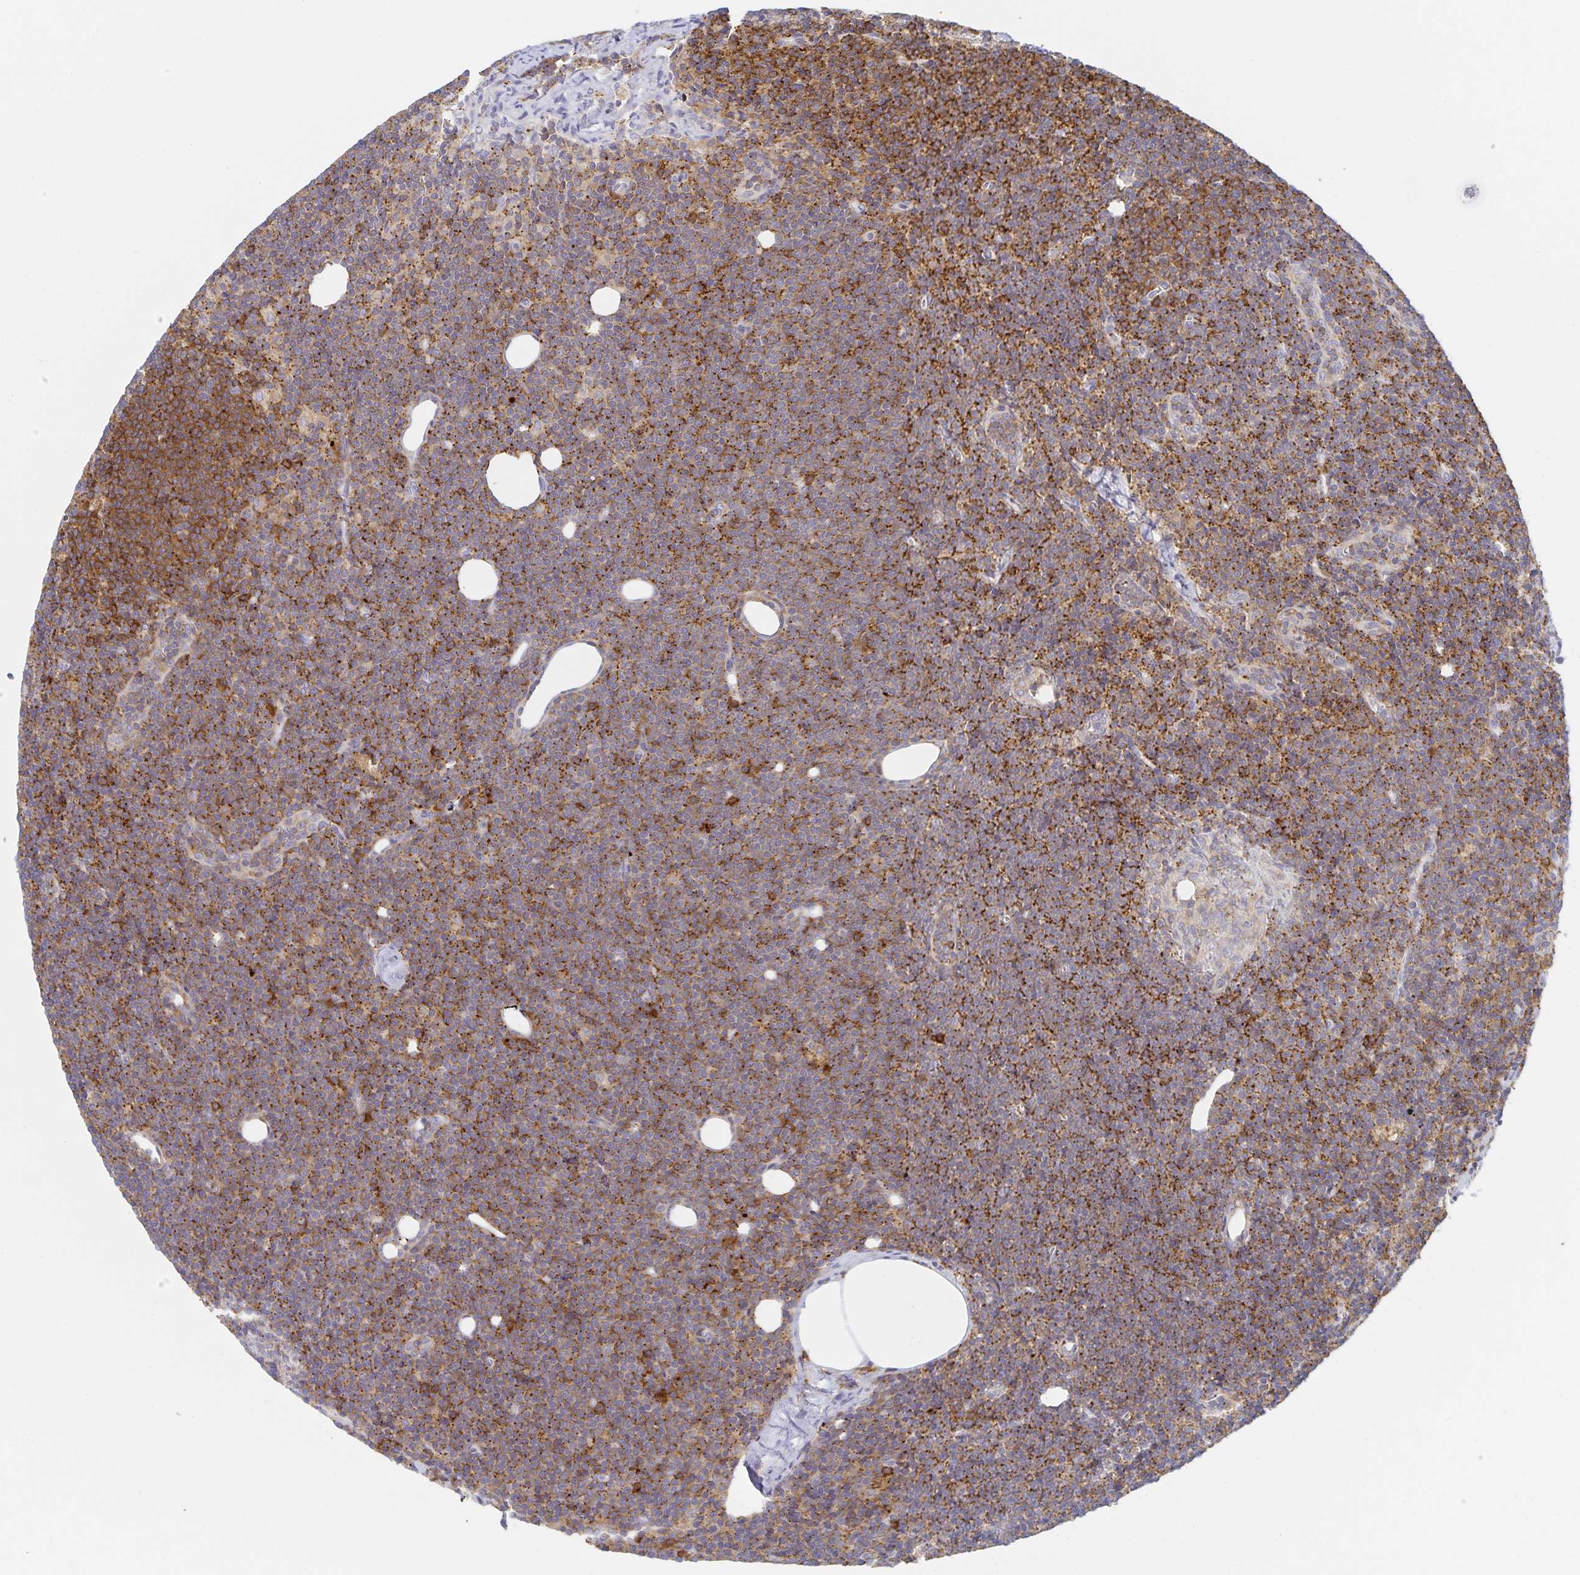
{"staining": {"intensity": "moderate", "quantity": "25%-75%", "location": "cytoplasmic/membranous"}, "tissue": "lymphoma", "cell_type": "Tumor cells", "image_type": "cancer", "snomed": [{"axis": "morphology", "description": "Malignant lymphoma, non-Hodgkin's type, Low grade"}, {"axis": "topography", "description": "Lymph node"}], "caption": "DAB immunohistochemical staining of human low-grade malignant lymphoma, non-Hodgkin's type displays moderate cytoplasmic/membranous protein expression in about 25%-75% of tumor cells.", "gene": "NOMO1", "patient": {"sex": "female", "age": 73}}